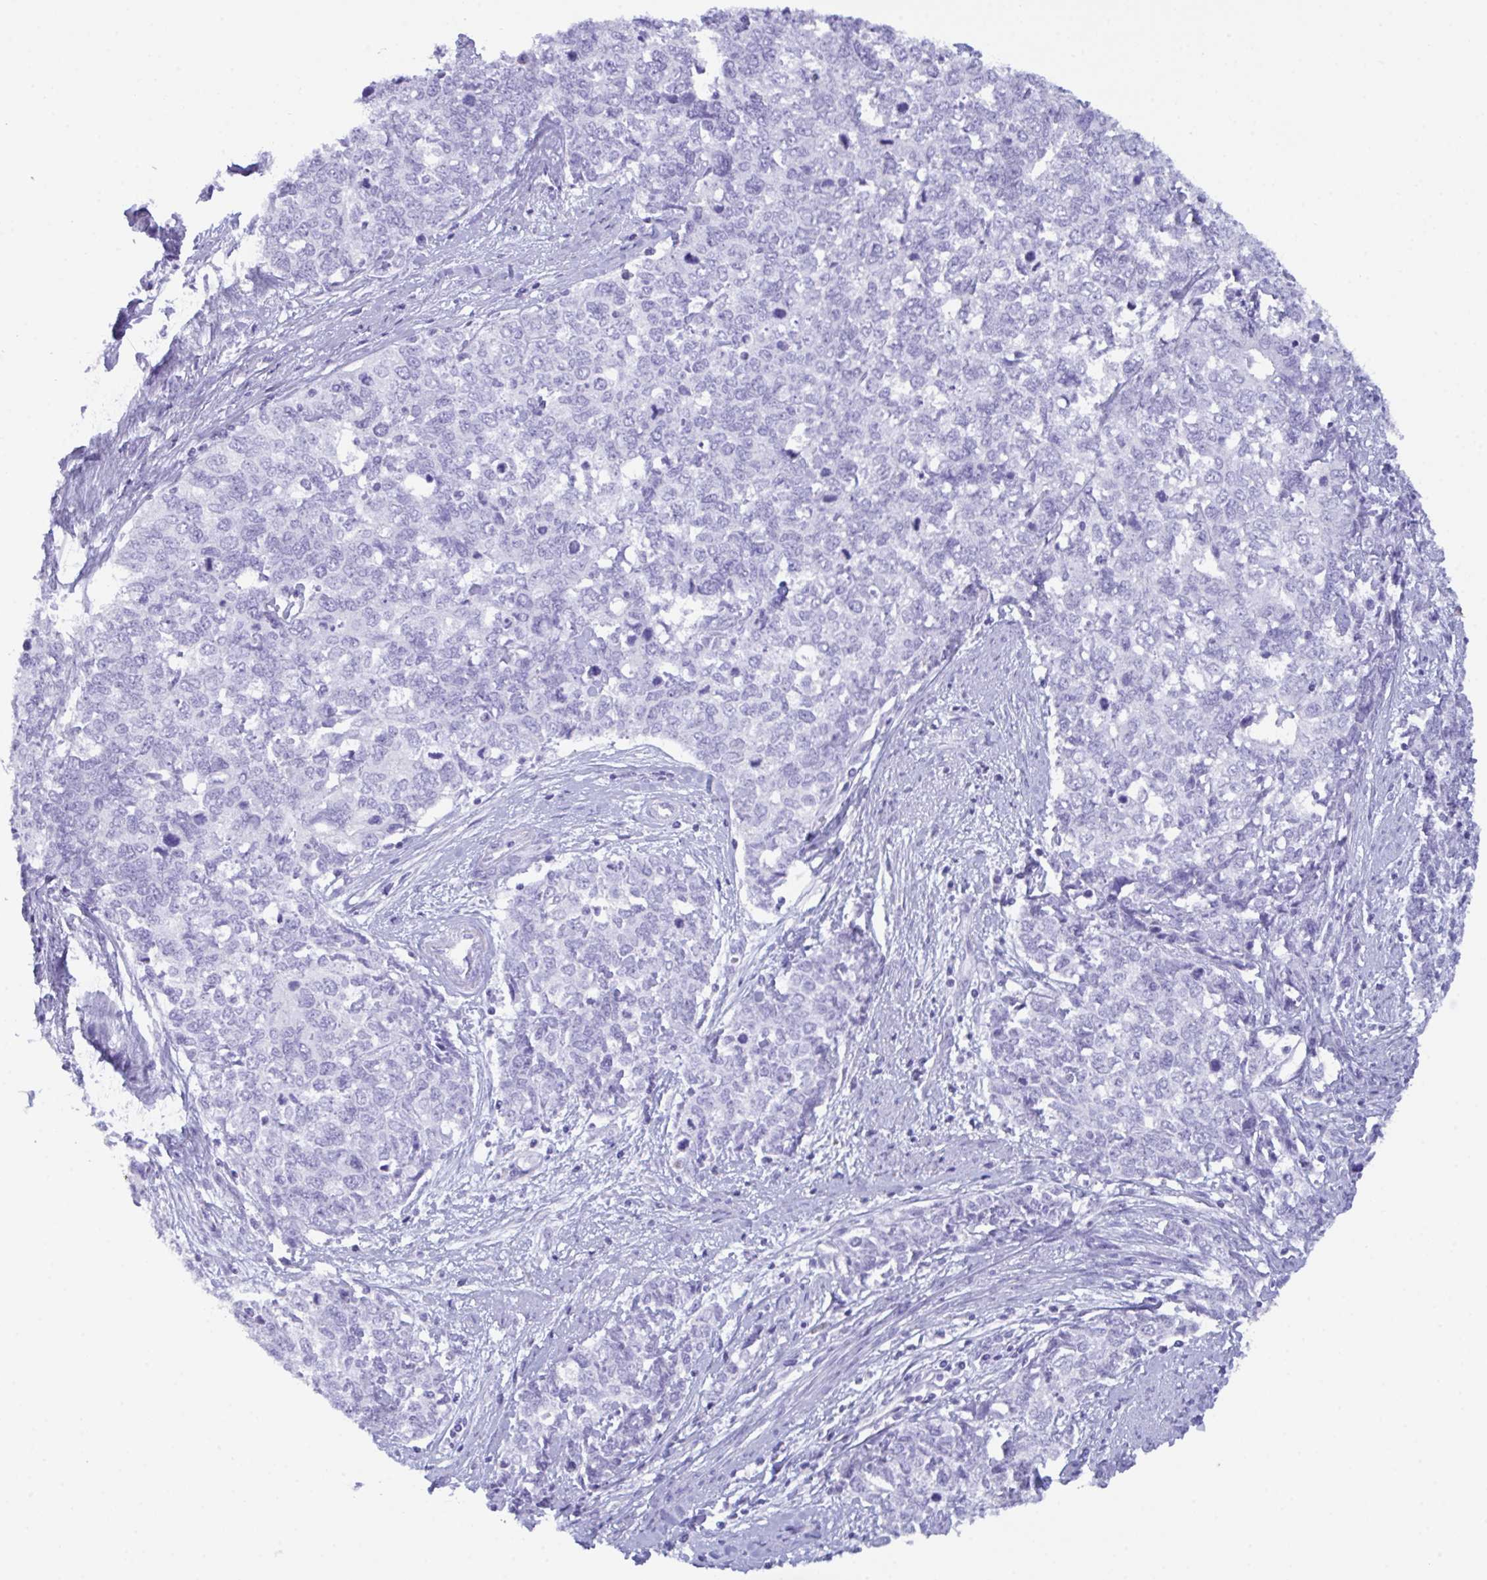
{"staining": {"intensity": "negative", "quantity": "none", "location": "none"}, "tissue": "cervical cancer", "cell_type": "Tumor cells", "image_type": "cancer", "snomed": [{"axis": "morphology", "description": "Adenocarcinoma, NOS"}, {"axis": "topography", "description": "Cervix"}], "caption": "Immunohistochemistry (IHC) histopathology image of cervical cancer (adenocarcinoma) stained for a protein (brown), which reveals no staining in tumor cells.", "gene": "ZNF850", "patient": {"sex": "female", "age": 63}}